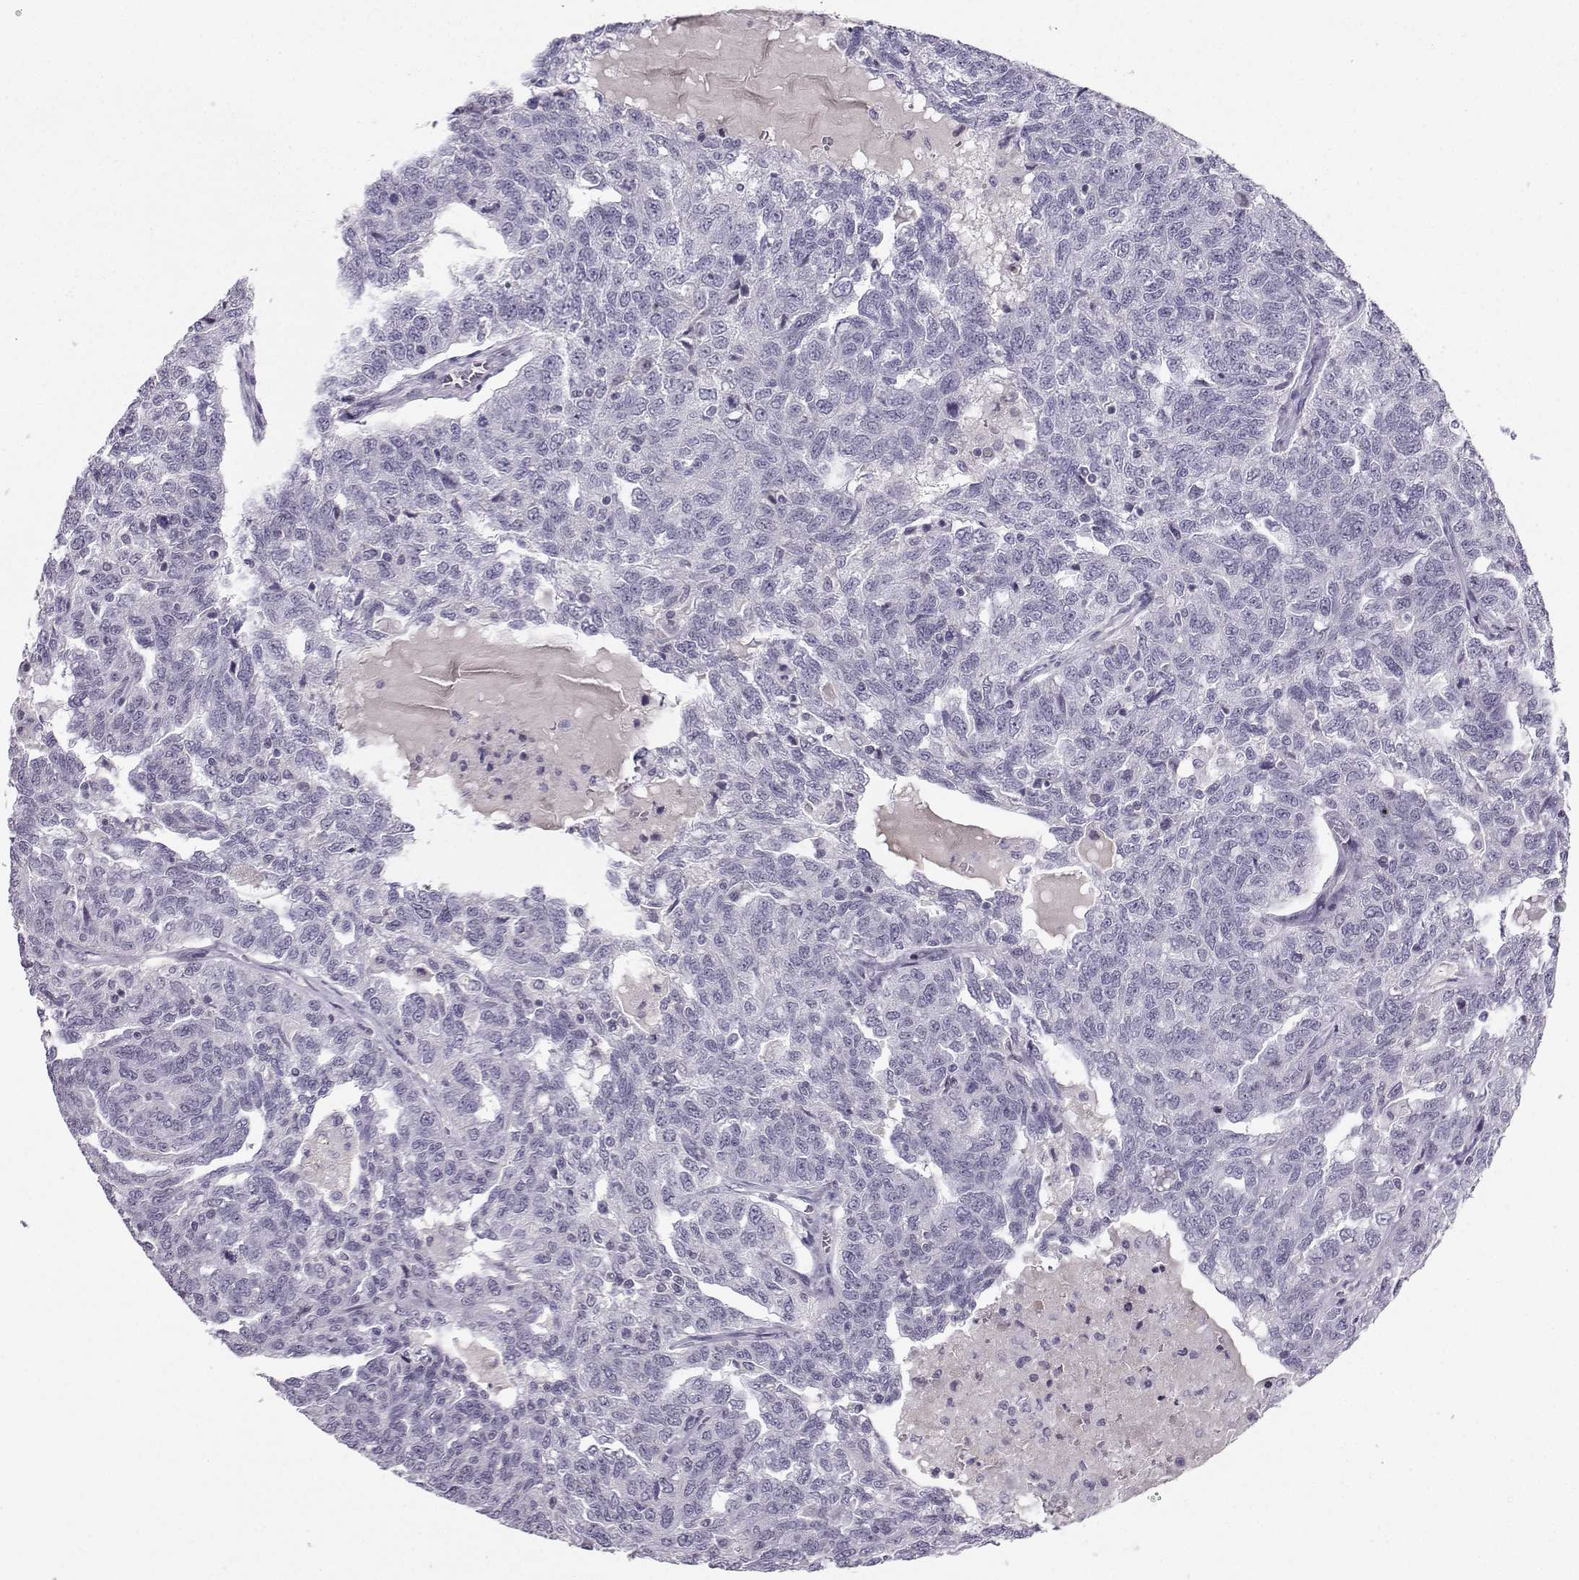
{"staining": {"intensity": "negative", "quantity": "none", "location": "none"}, "tissue": "ovarian cancer", "cell_type": "Tumor cells", "image_type": "cancer", "snomed": [{"axis": "morphology", "description": "Cystadenocarcinoma, serous, NOS"}, {"axis": "topography", "description": "Ovary"}], "caption": "There is no significant positivity in tumor cells of ovarian cancer (serous cystadenocarcinoma).", "gene": "LHX1", "patient": {"sex": "female", "age": 71}}